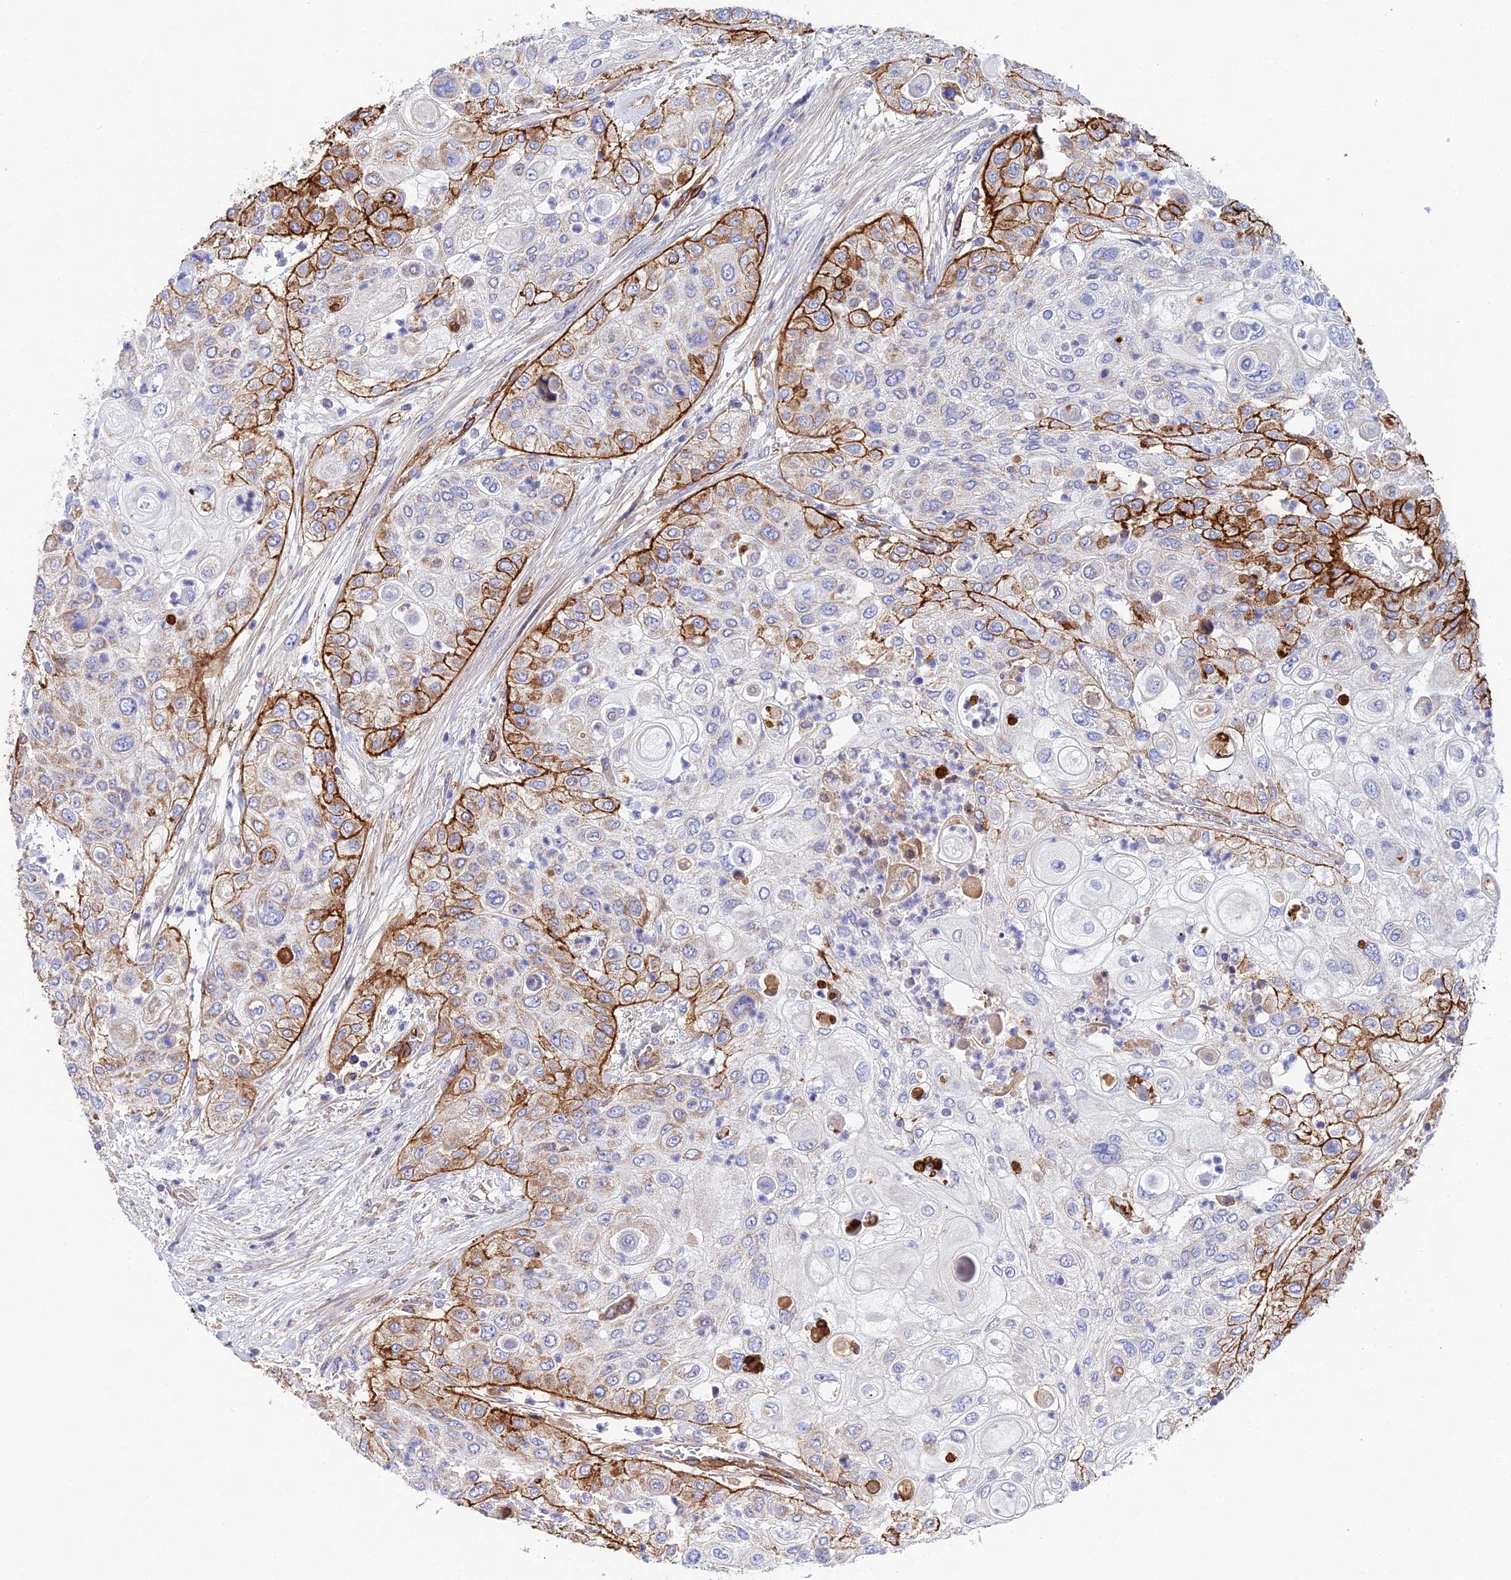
{"staining": {"intensity": "strong", "quantity": "25%-75%", "location": "cytoplasmic/membranous"}, "tissue": "urothelial cancer", "cell_type": "Tumor cells", "image_type": "cancer", "snomed": [{"axis": "morphology", "description": "Urothelial carcinoma, High grade"}, {"axis": "topography", "description": "Urinary bladder"}], "caption": "The micrograph exhibits immunohistochemical staining of high-grade urothelial carcinoma. There is strong cytoplasmic/membranous expression is seen in approximately 25%-75% of tumor cells.", "gene": "CSPG4", "patient": {"sex": "female", "age": 79}}